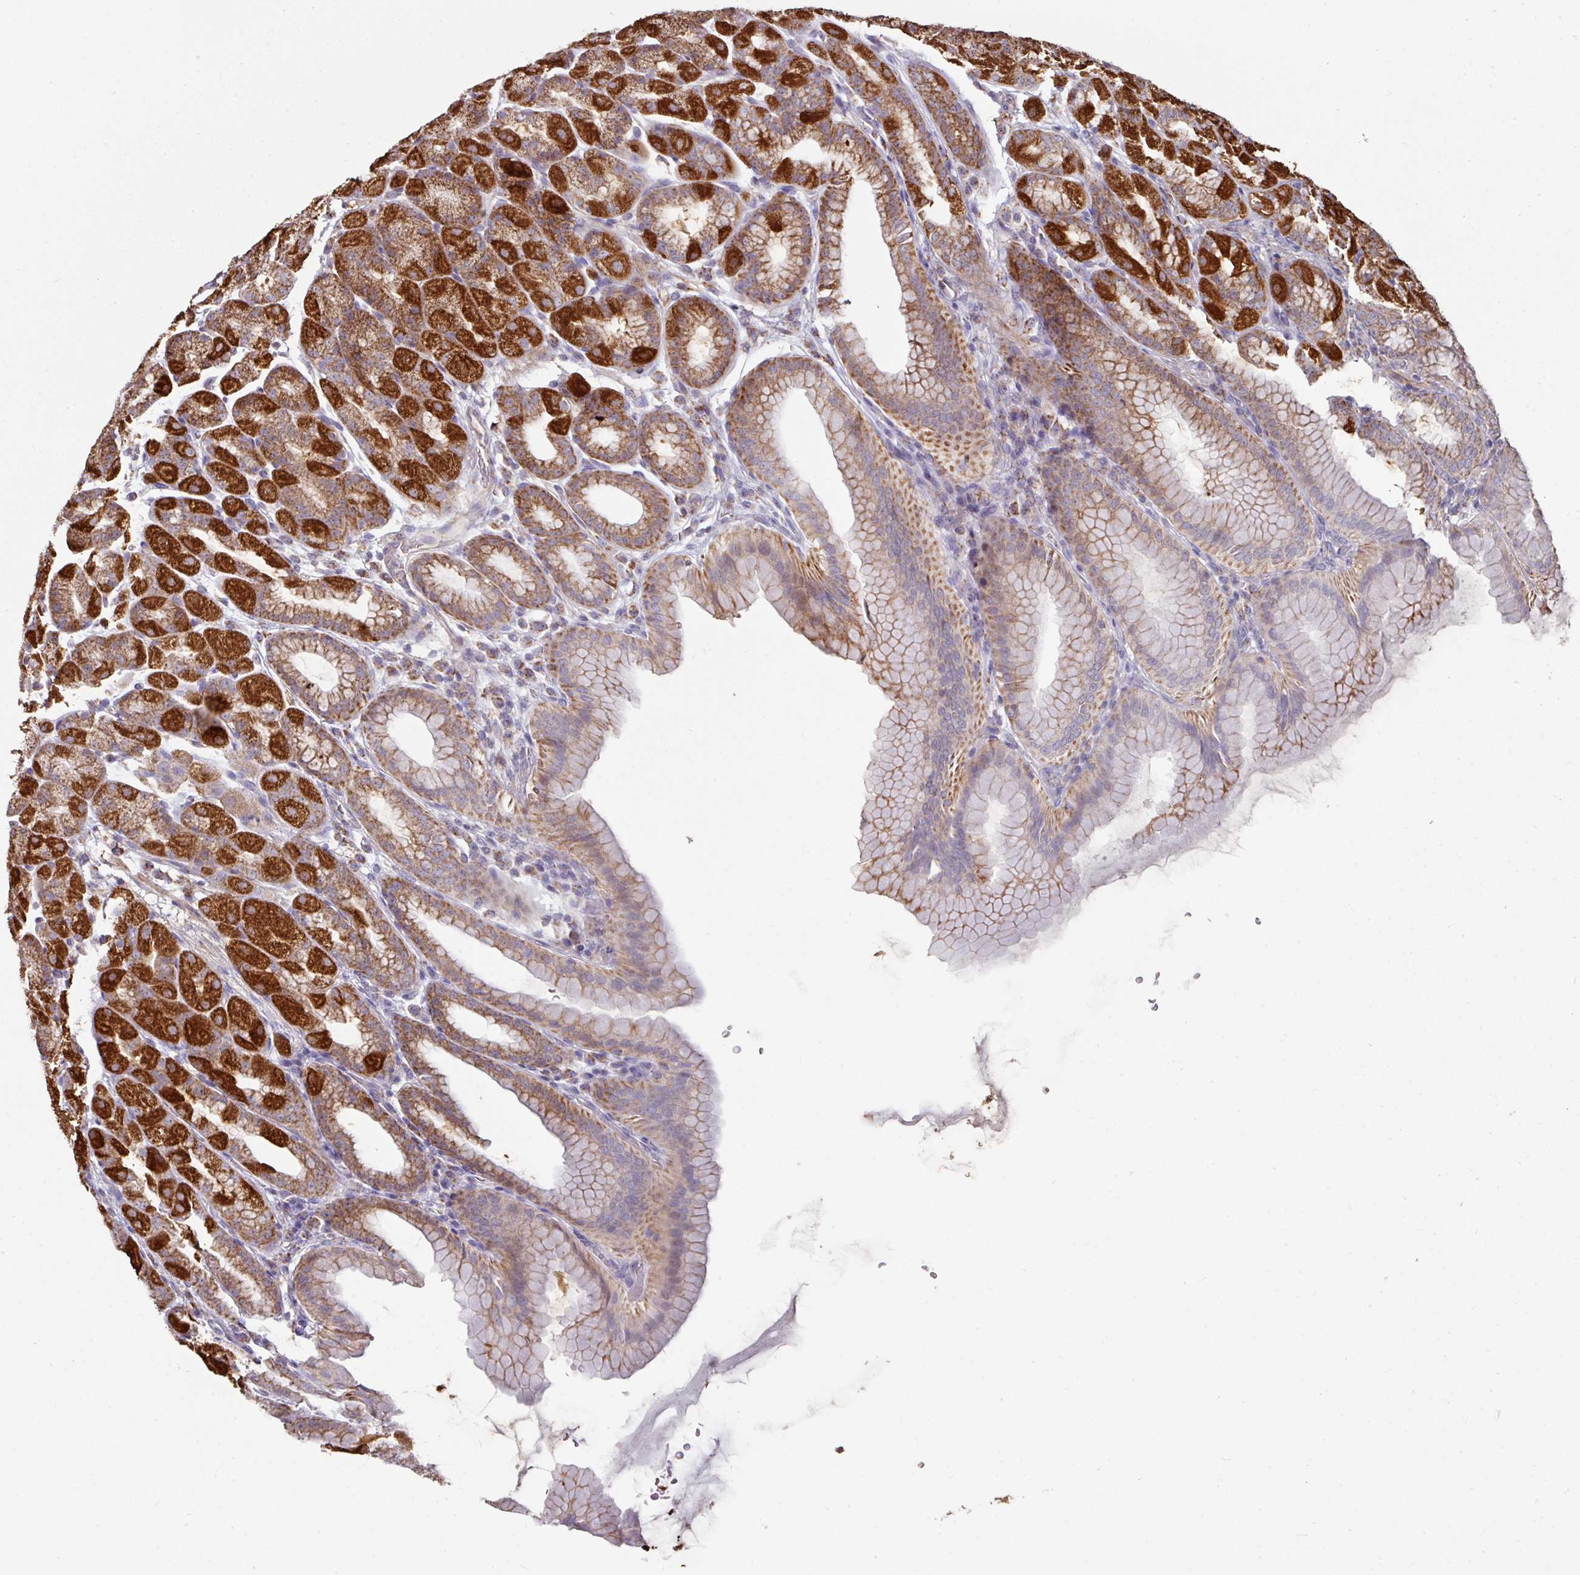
{"staining": {"intensity": "strong", "quantity": ">75%", "location": "cytoplasmic/membranous"}, "tissue": "stomach", "cell_type": "Glandular cells", "image_type": "normal", "snomed": [{"axis": "morphology", "description": "Normal tissue, NOS"}, {"axis": "topography", "description": "Stomach, upper"}, {"axis": "topography", "description": "Stomach"}], "caption": "IHC (DAB (3,3'-diaminobenzidine)) staining of normal stomach displays strong cytoplasmic/membranous protein expression in approximately >75% of glandular cells.", "gene": "OR2D3", "patient": {"sex": "male", "age": 68}}